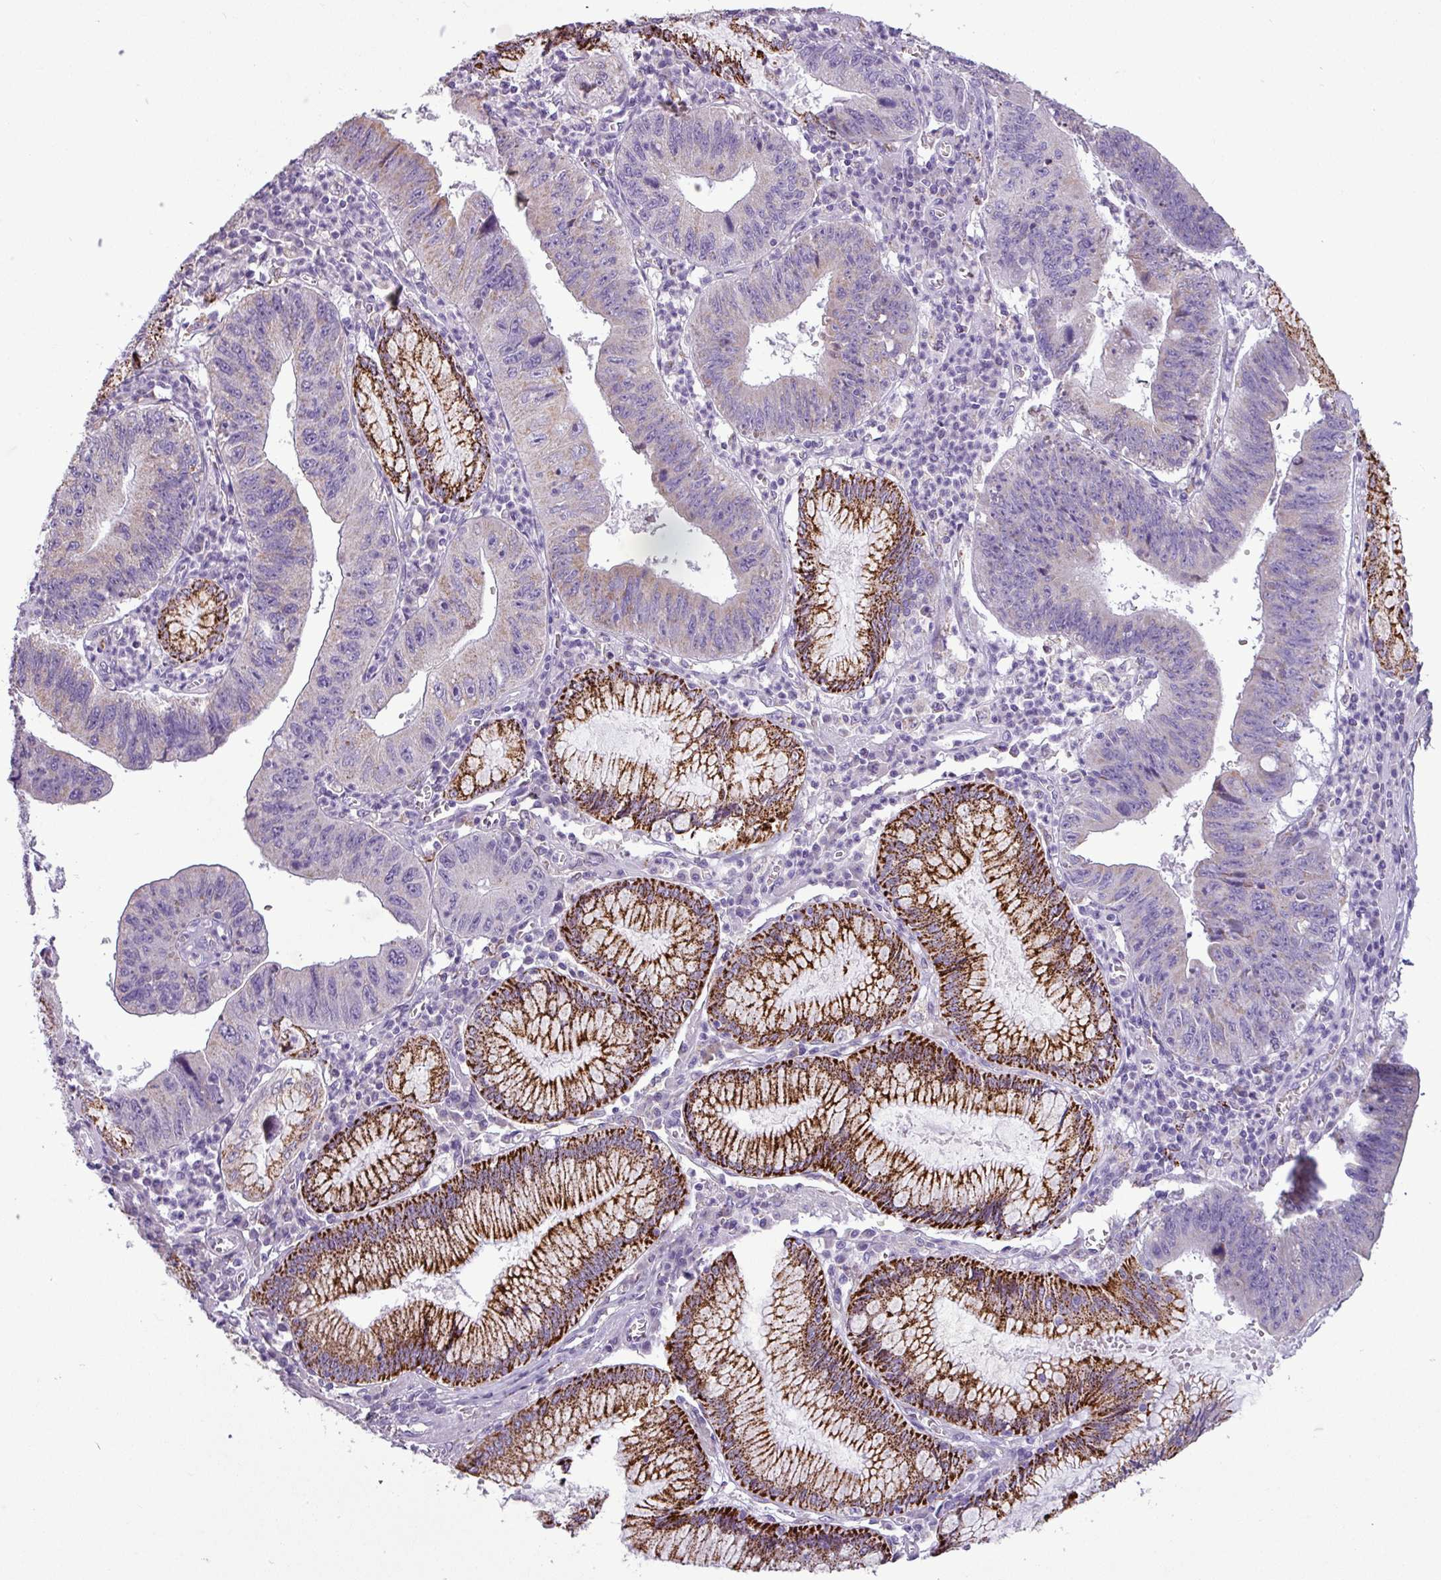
{"staining": {"intensity": "weak", "quantity": "25%-75%", "location": "cytoplasmic/membranous"}, "tissue": "stomach cancer", "cell_type": "Tumor cells", "image_type": "cancer", "snomed": [{"axis": "morphology", "description": "Adenocarcinoma, NOS"}, {"axis": "topography", "description": "Stomach"}], "caption": "Tumor cells reveal weak cytoplasmic/membranous expression in approximately 25%-75% of cells in adenocarcinoma (stomach). The protein is shown in brown color, while the nuclei are stained blue.", "gene": "ZNF667", "patient": {"sex": "male", "age": 59}}